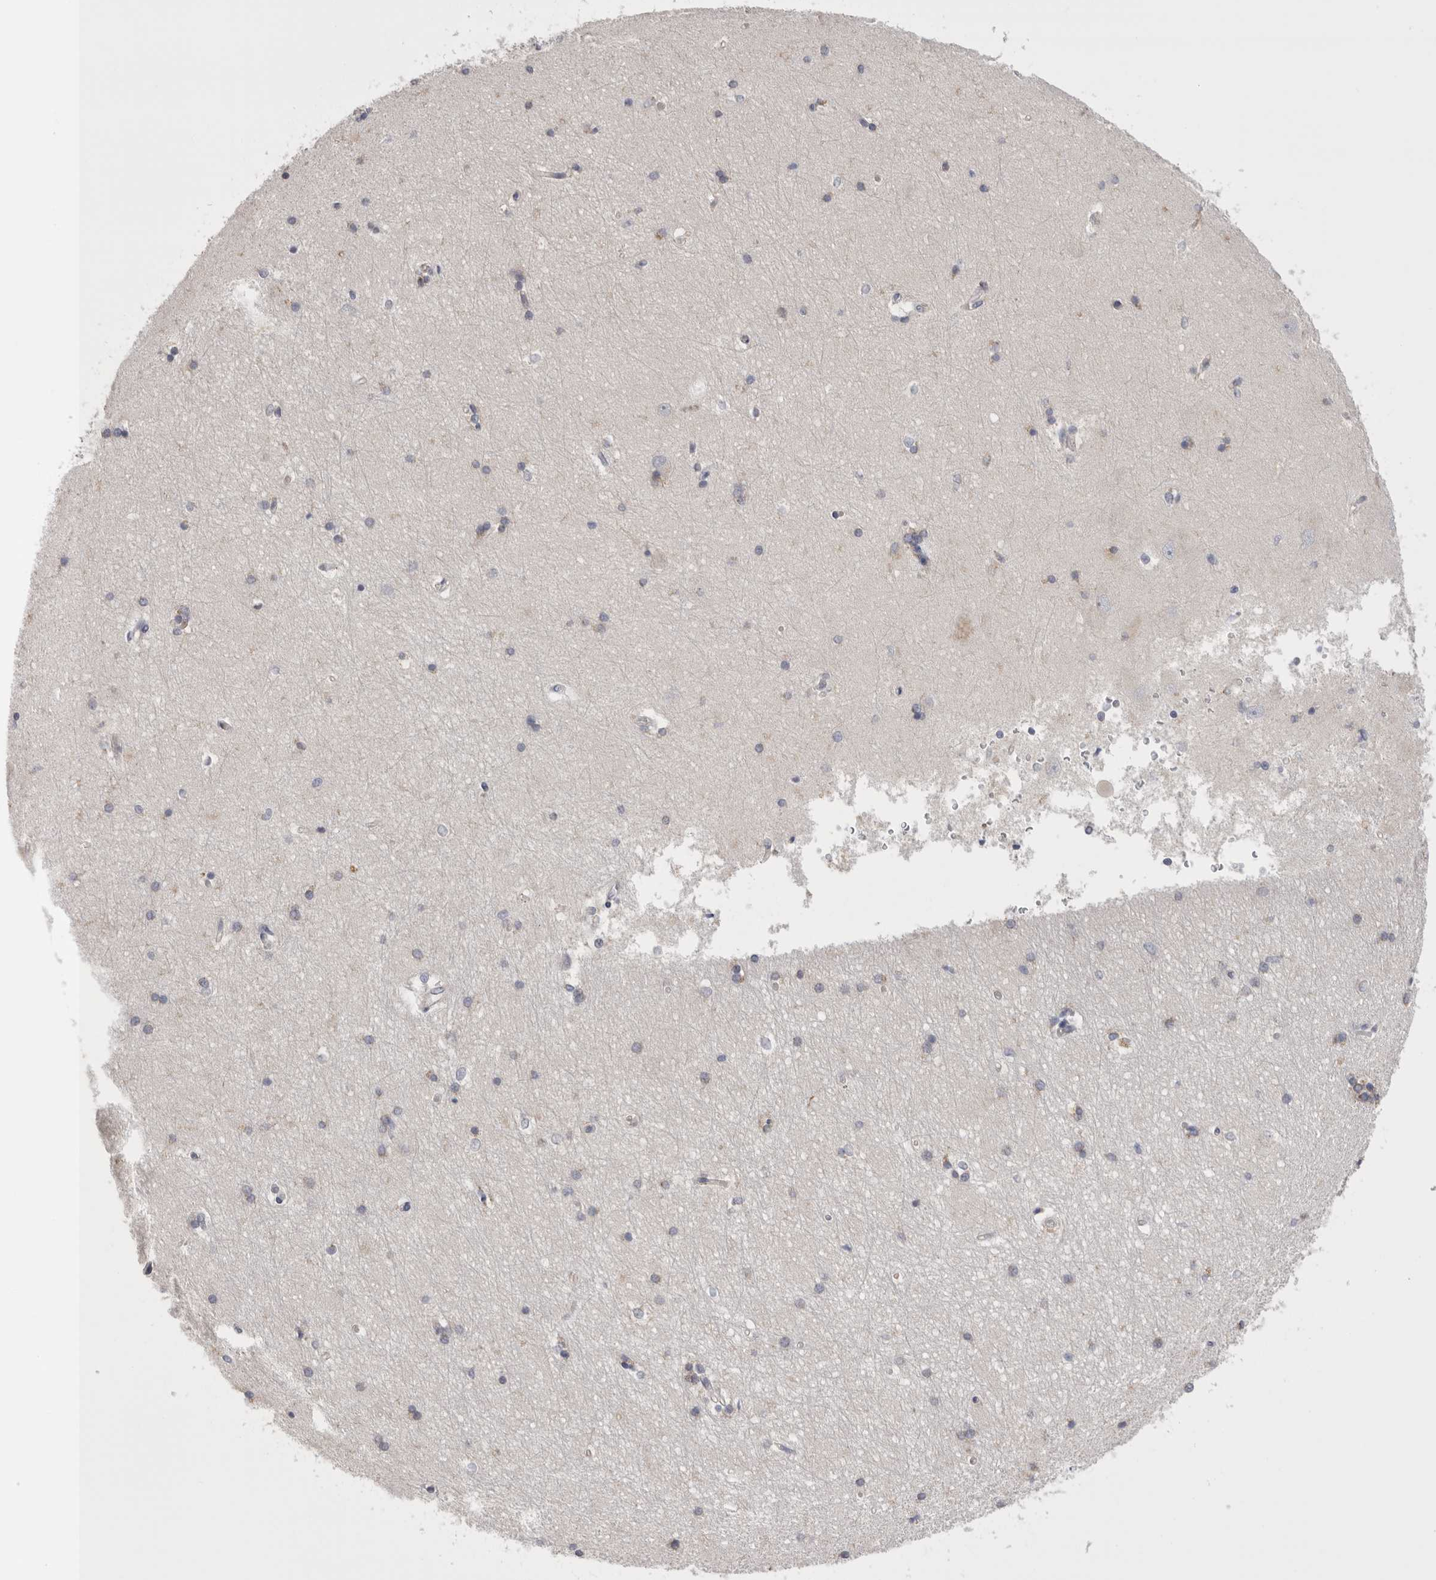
{"staining": {"intensity": "weak", "quantity": "<25%", "location": "cytoplasmic/membranous"}, "tissue": "hippocampus", "cell_type": "Glial cells", "image_type": "normal", "snomed": [{"axis": "morphology", "description": "Normal tissue, NOS"}, {"axis": "topography", "description": "Hippocampus"}], "caption": "DAB (3,3'-diaminobenzidine) immunohistochemical staining of unremarkable human hippocampus demonstrates no significant expression in glial cells.", "gene": "CCDC126", "patient": {"sex": "male", "age": 45}}